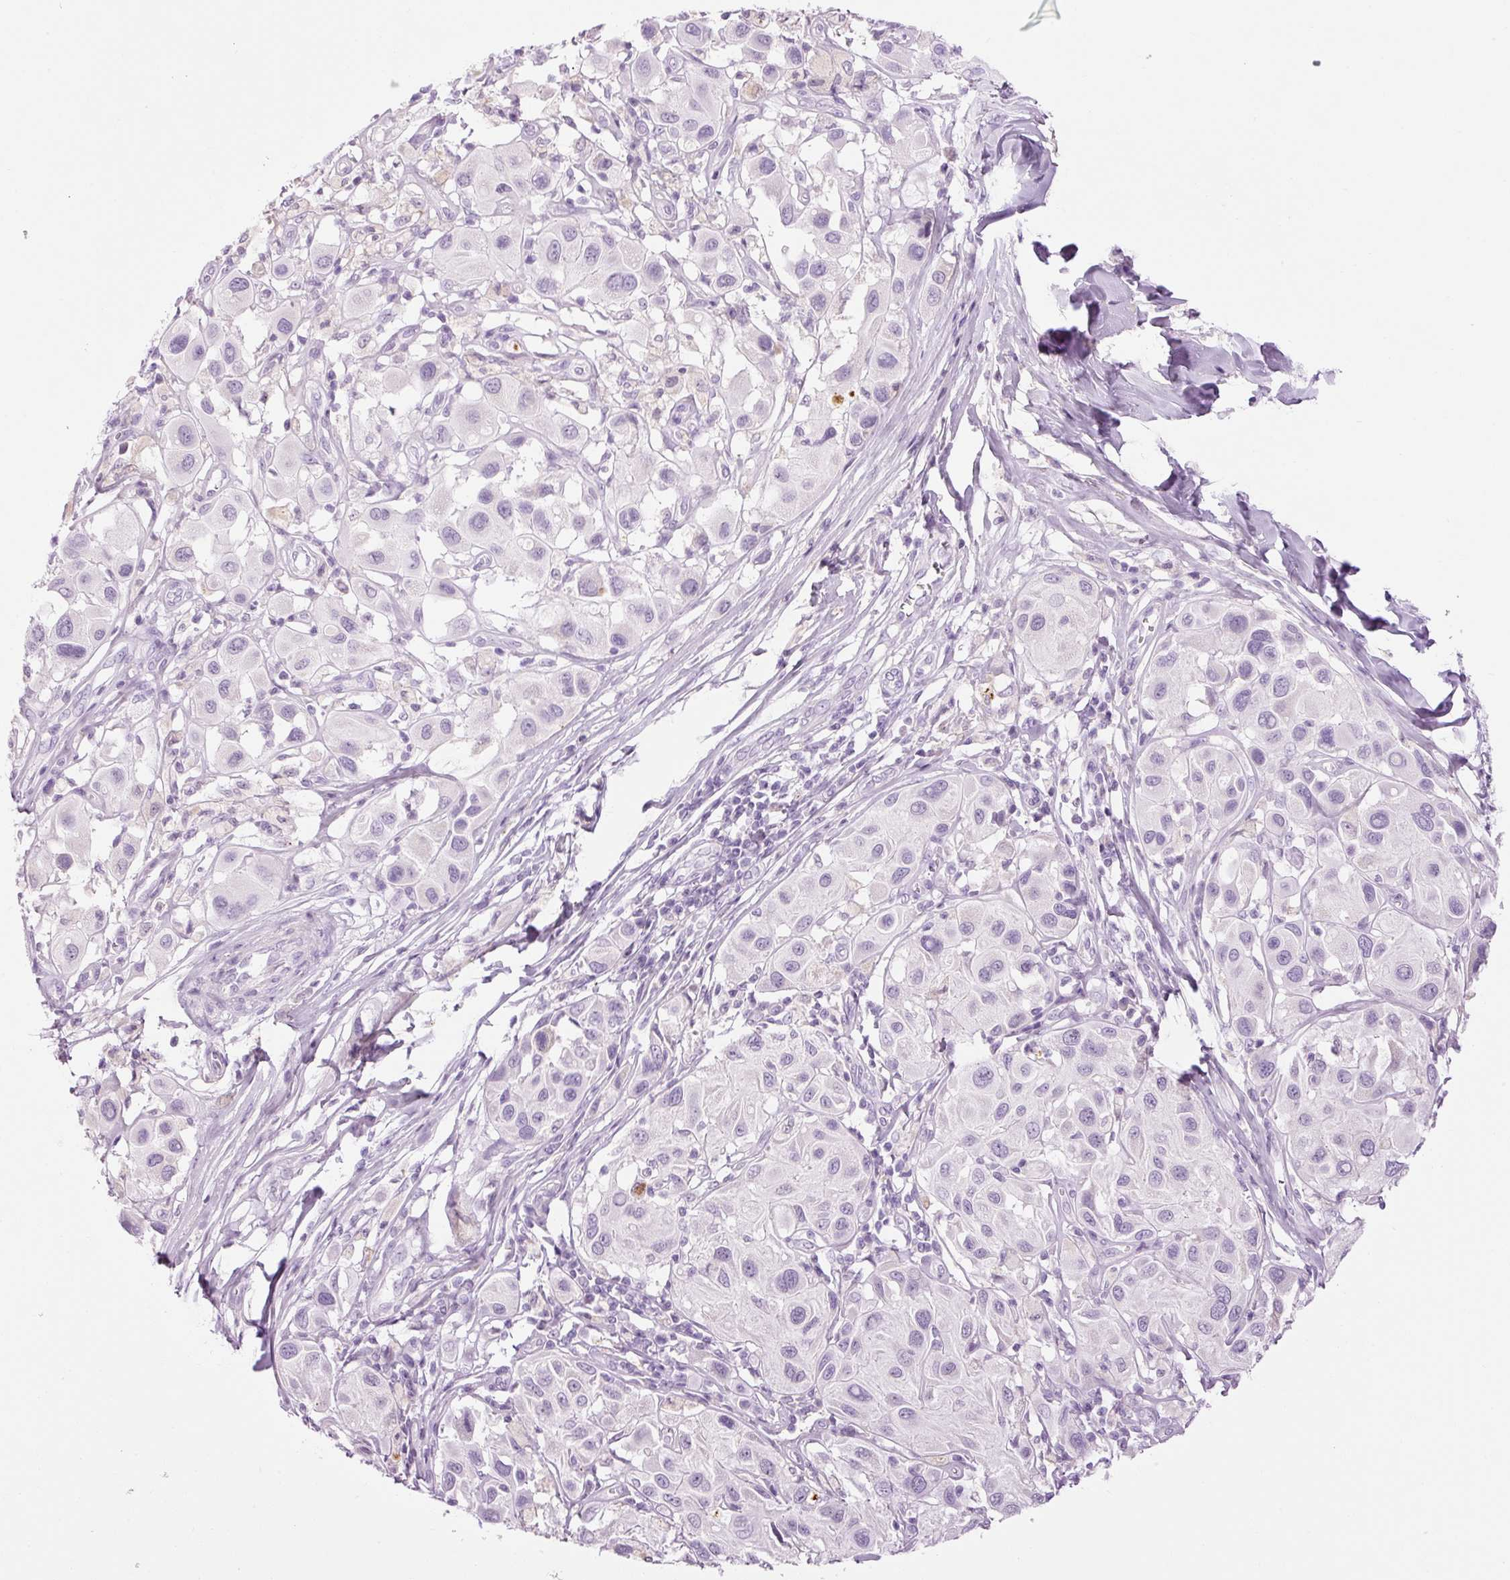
{"staining": {"intensity": "negative", "quantity": "none", "location": "none"}, "tissue": "melanoma", "cell_type": "Tumor cells", "image_type": "cancer", "snomed": [{"axis": "morphology", "description": "Malignant melanoma, Metastatic site"}, {"axis": "topography", "description": "Skin"}], "caption": "Malignant melanoma (metastatic site) was stained to show a protein in brown. There is no significant expression in tumor cells.", "gene": "CARD16", "patient": {"sex": "male", "age": 41}}